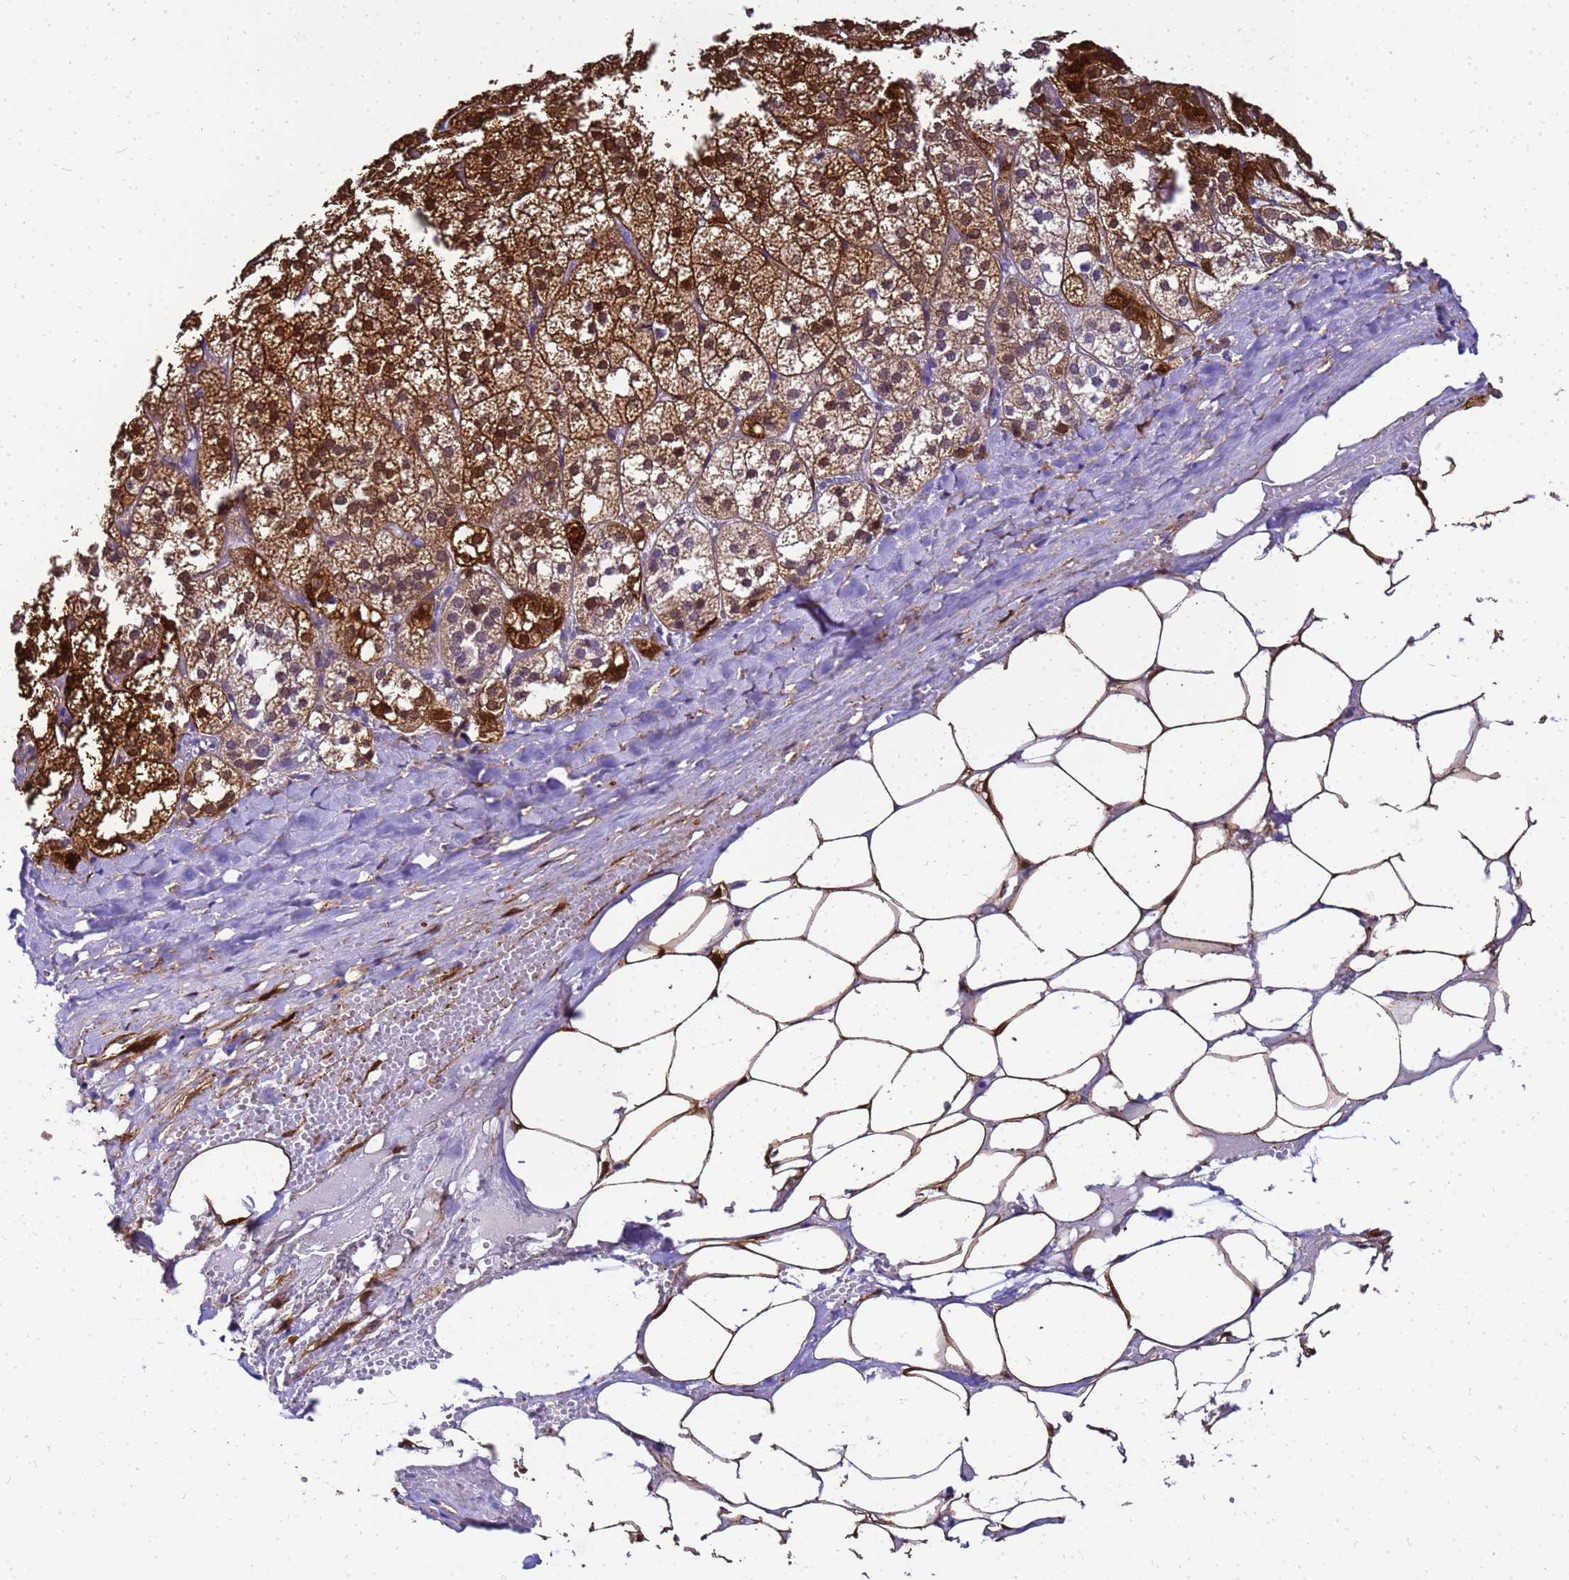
{"staining": {"intensity": "strong", "quantity": ">75%", "location": "cytoplasmic/membranous"}, "tissue": "adrenal gland", "cell_type": "Glandular cells", "image_type": "normal", "snomed": [{"axis": "morphology", "description": "Normal tissue, NOS"}, {"axis": "topography", "description": "Adrenal gland"}], "caption": "High-power microscopy captured an IHC histopathology image of normal adrenal gland, revealing strong cytoplasmic/membranous staining in about >75% of glandular cells. (Stains: DAB in brown, nuclei in blue, Microscopy: brightfield microscopy at high magnification).", "gene": "HSPB6", "patient": {"sex": "female", "age": 61}}